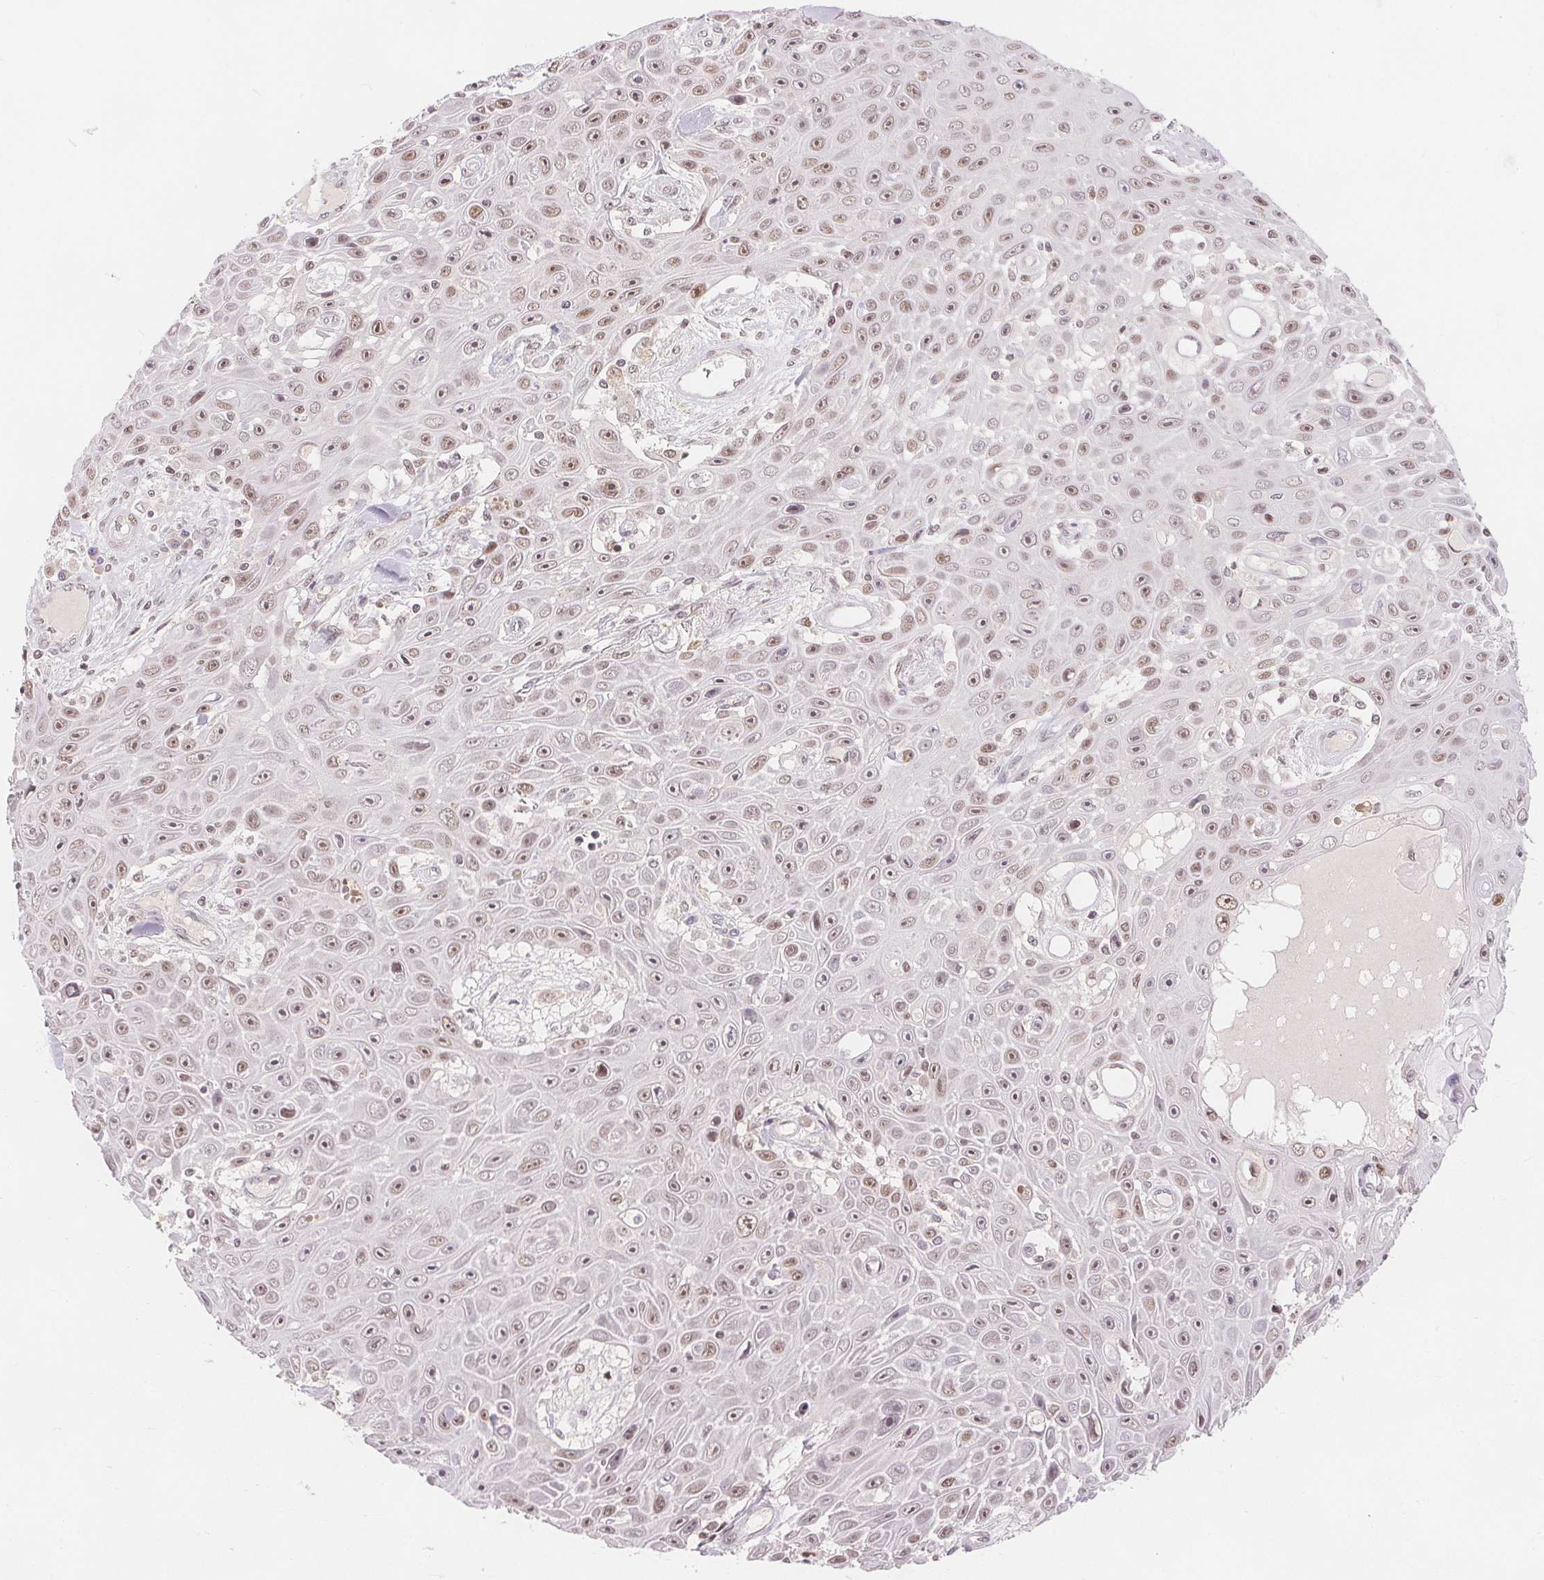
{"staining": {"intensity": "moderate", "quantity": ">75%", "location": "nuclear"}, "tissue": "skin cancer", "cell_type": "Tumor cells", "image_type": "cancer", "snomed": [{"axis": "morphology", "description": "Squamous cell carcinoma, NOS"}, {"axis": "topography", "description": "Skin"}], "caption": "Tumor cells exhibit medium levels of moderate nuclear staining in approximately >75% of cells in human skin squamous cell carcinoma.", "gene": "DEK", "patient": {"sex": "male", "age": 82}}